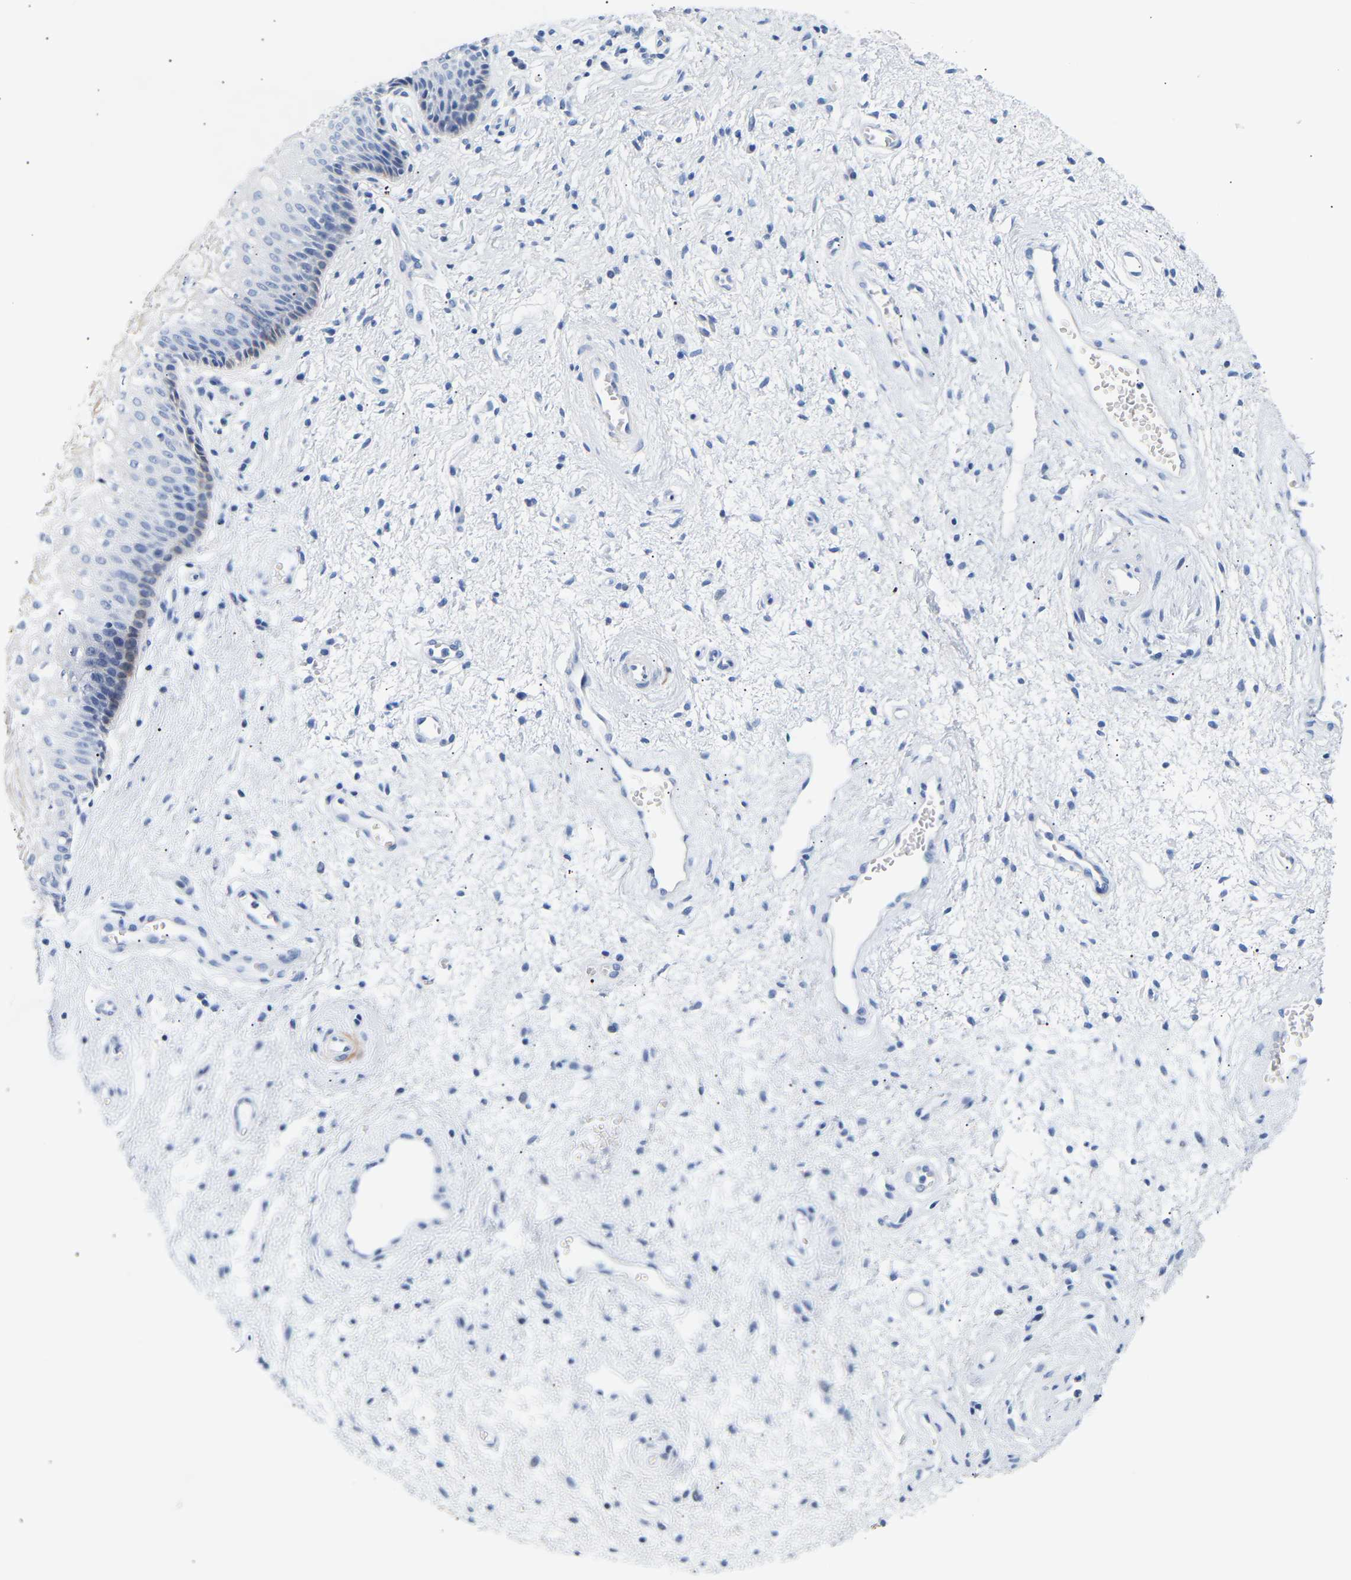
{"staining": {"intensity": "moderate", "quantity": "<25%", "location": "cytoplasmic/membranous"}, "tissue": "vagina", "cell_type": "Squamous epithelial cells", "image_type": "normal", "snomed": [{"axis": "morphology", "description": "Normal tissue, NOS"}, {"axis": "topography", "description": "Vagina"}], "caption": "Protein analysis of benign vagina exhibits moderate cytoplasmic/membranous expression in approximately <25% of squamous epithelial cells. The staining was performed using DAB (3,3'-diaminobenzidine), with brown indicating positive protein expression. Nuclei are stained blue with hematoxylin.", "gene": "SPINK2", "patient": {"sex": "female", "age": 34}}